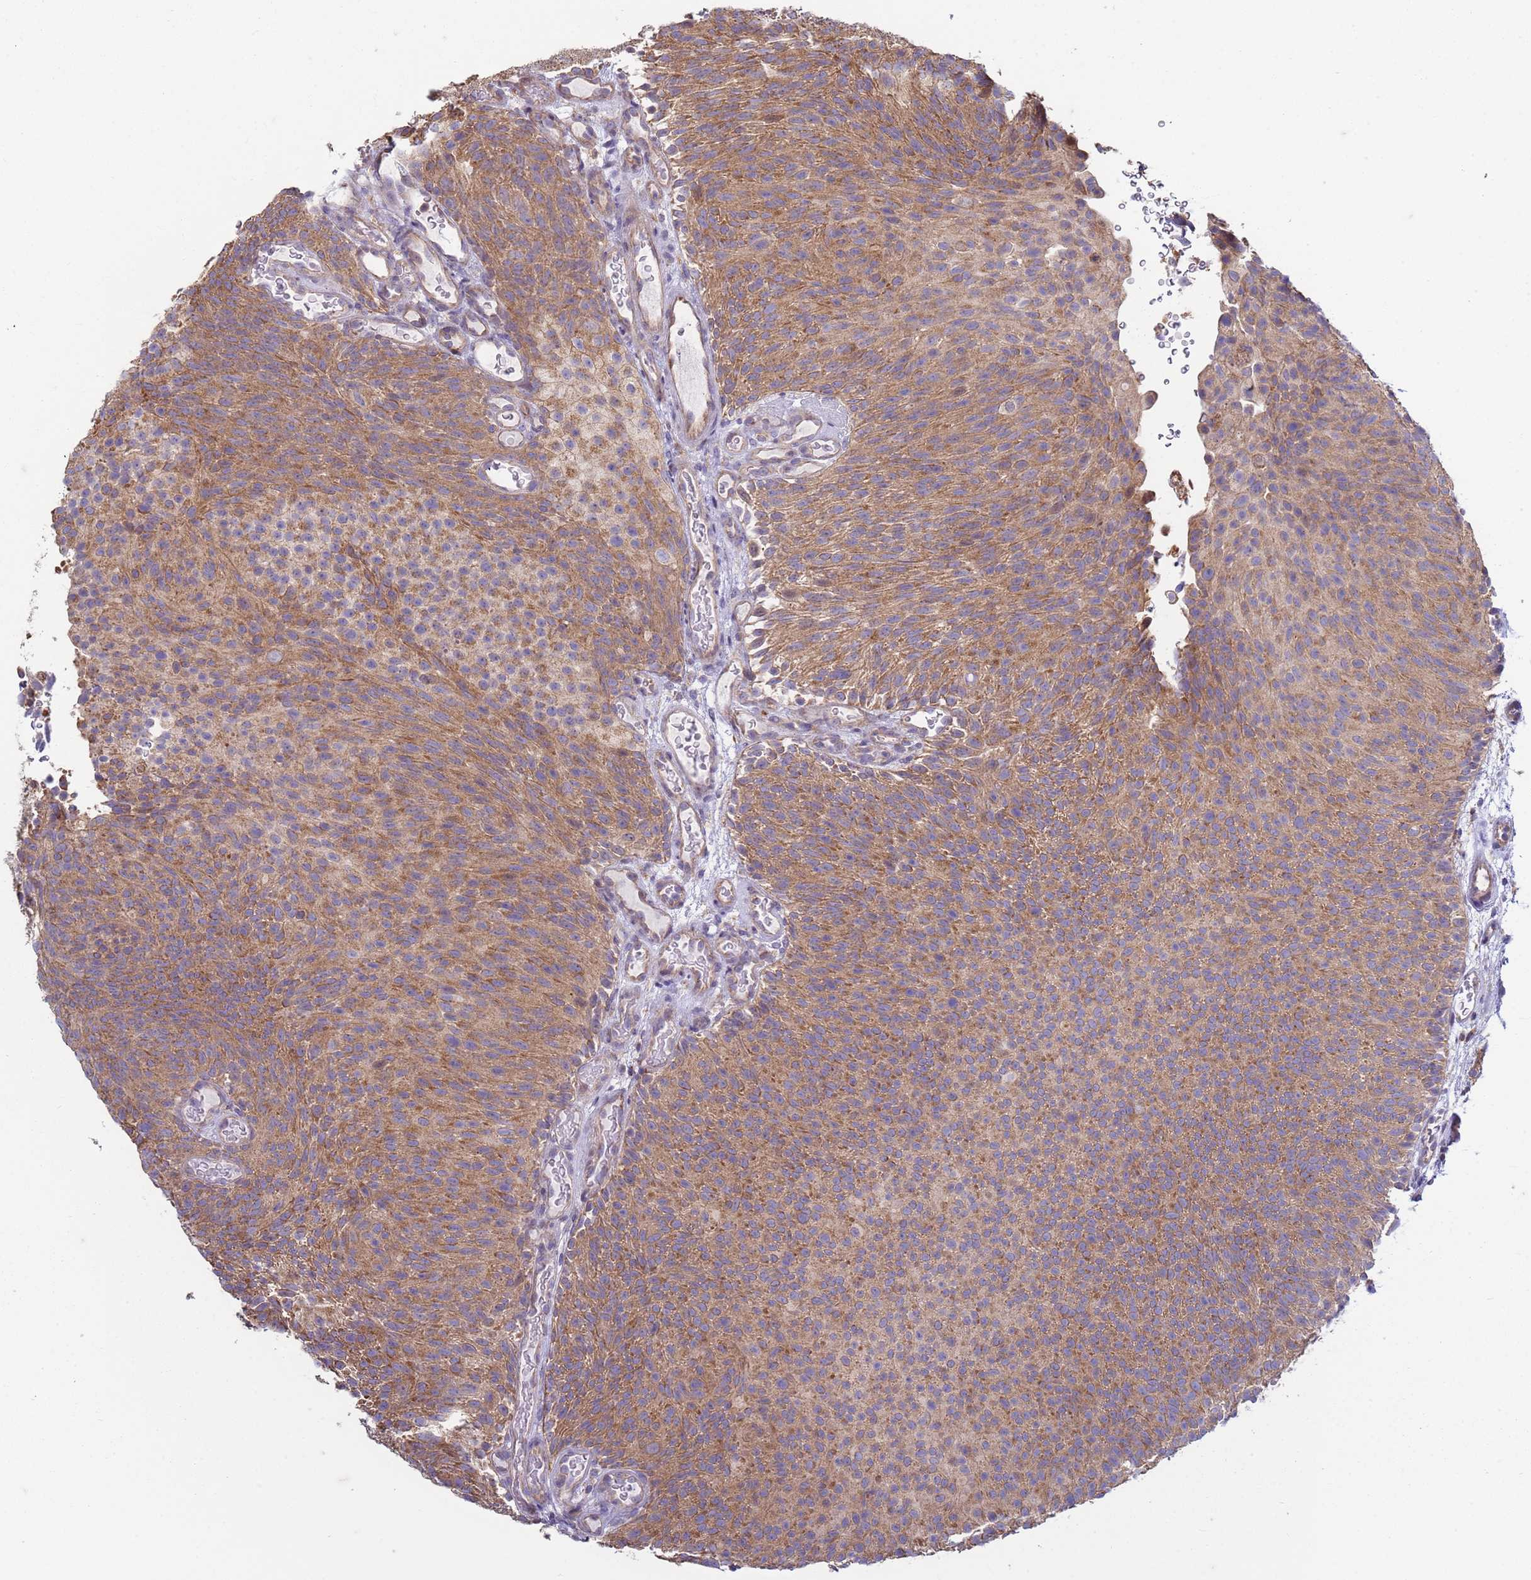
{"staining": {"intensity": "moderate", "quantity": ">75%", "location": "cytoplasmic/membranous"}, "tissue": "urothelial cancer", "cell_type": "Tumor cells", "image_type": "cancer", "snomed": [{"axis": "morphology", "description": "Urothelial carcinoma, Low grade"}, {"axis": "topography", "description": "Urinary bladder"}], "caption": "A high-resolution image shows immunohistochemistry (IHC) staining of urothelial carcinoma (low-grade), which displays moderate cytoplasmic/membranous staining in about >75% of tumor cells. (Stains: DAB in brown, nuclei in blue, Microscopy: brightfield microscopy at high magnification).", "gene": "DIP2B", "patient": {"sex": "male", "age": 78}}